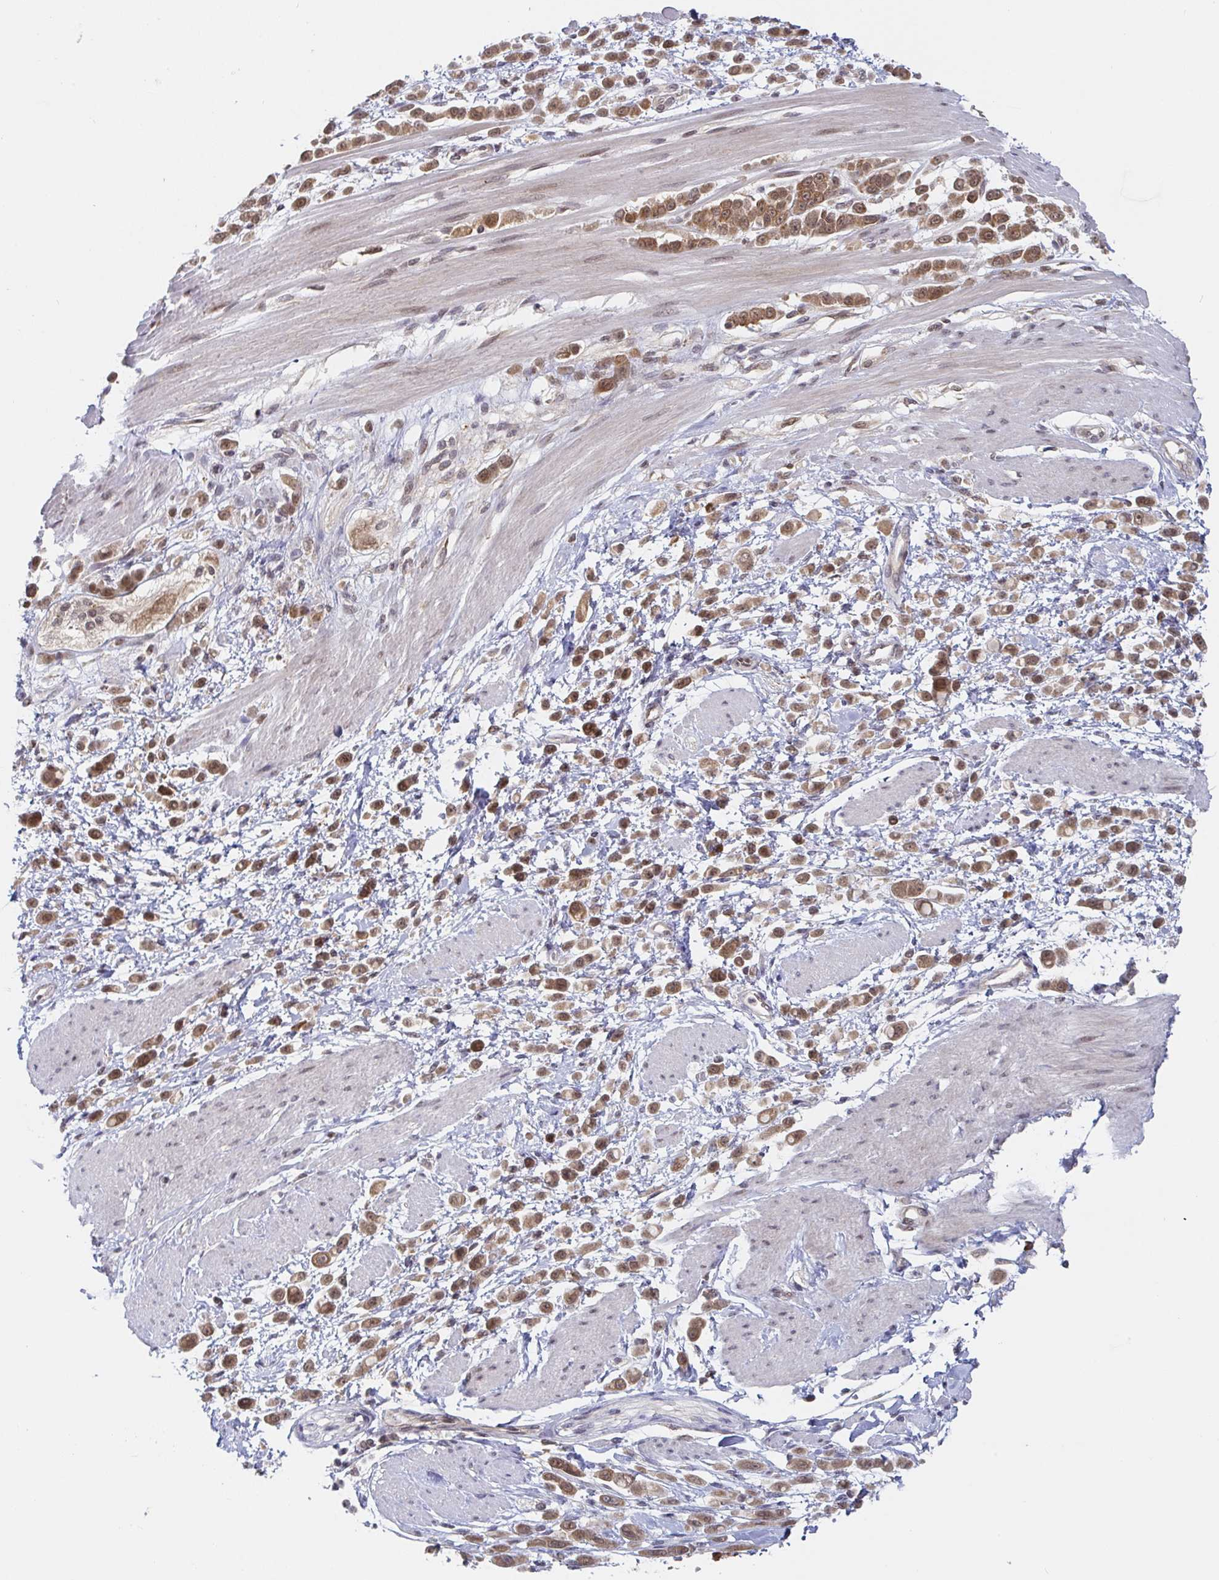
{"staining": {"intensity": "moderate", "quantity": ">75%", "location": "cytoplasmic/membranous,nuclear"}, "tissue": "pancreatic cancer", "cell_type": "Tumor cells", "image_type": "cancer", "snomed": [{"axis": "morphology", "description": "Normal tissue, NOS"}, {"axis": "morphology", "description": "Adenocarcinoma, NOS"}, {"axis": "topography", "description": "Pancreas"}], "caption": "A medium amount of moderate cytoplasmic/membranous and nuclear positivity is identified in approximately >75% of tumor cells in adenocarcinoma (pancreatic) tissue.", "gene": "ALG1", "patient": {"sex": "female", "age": 64}}